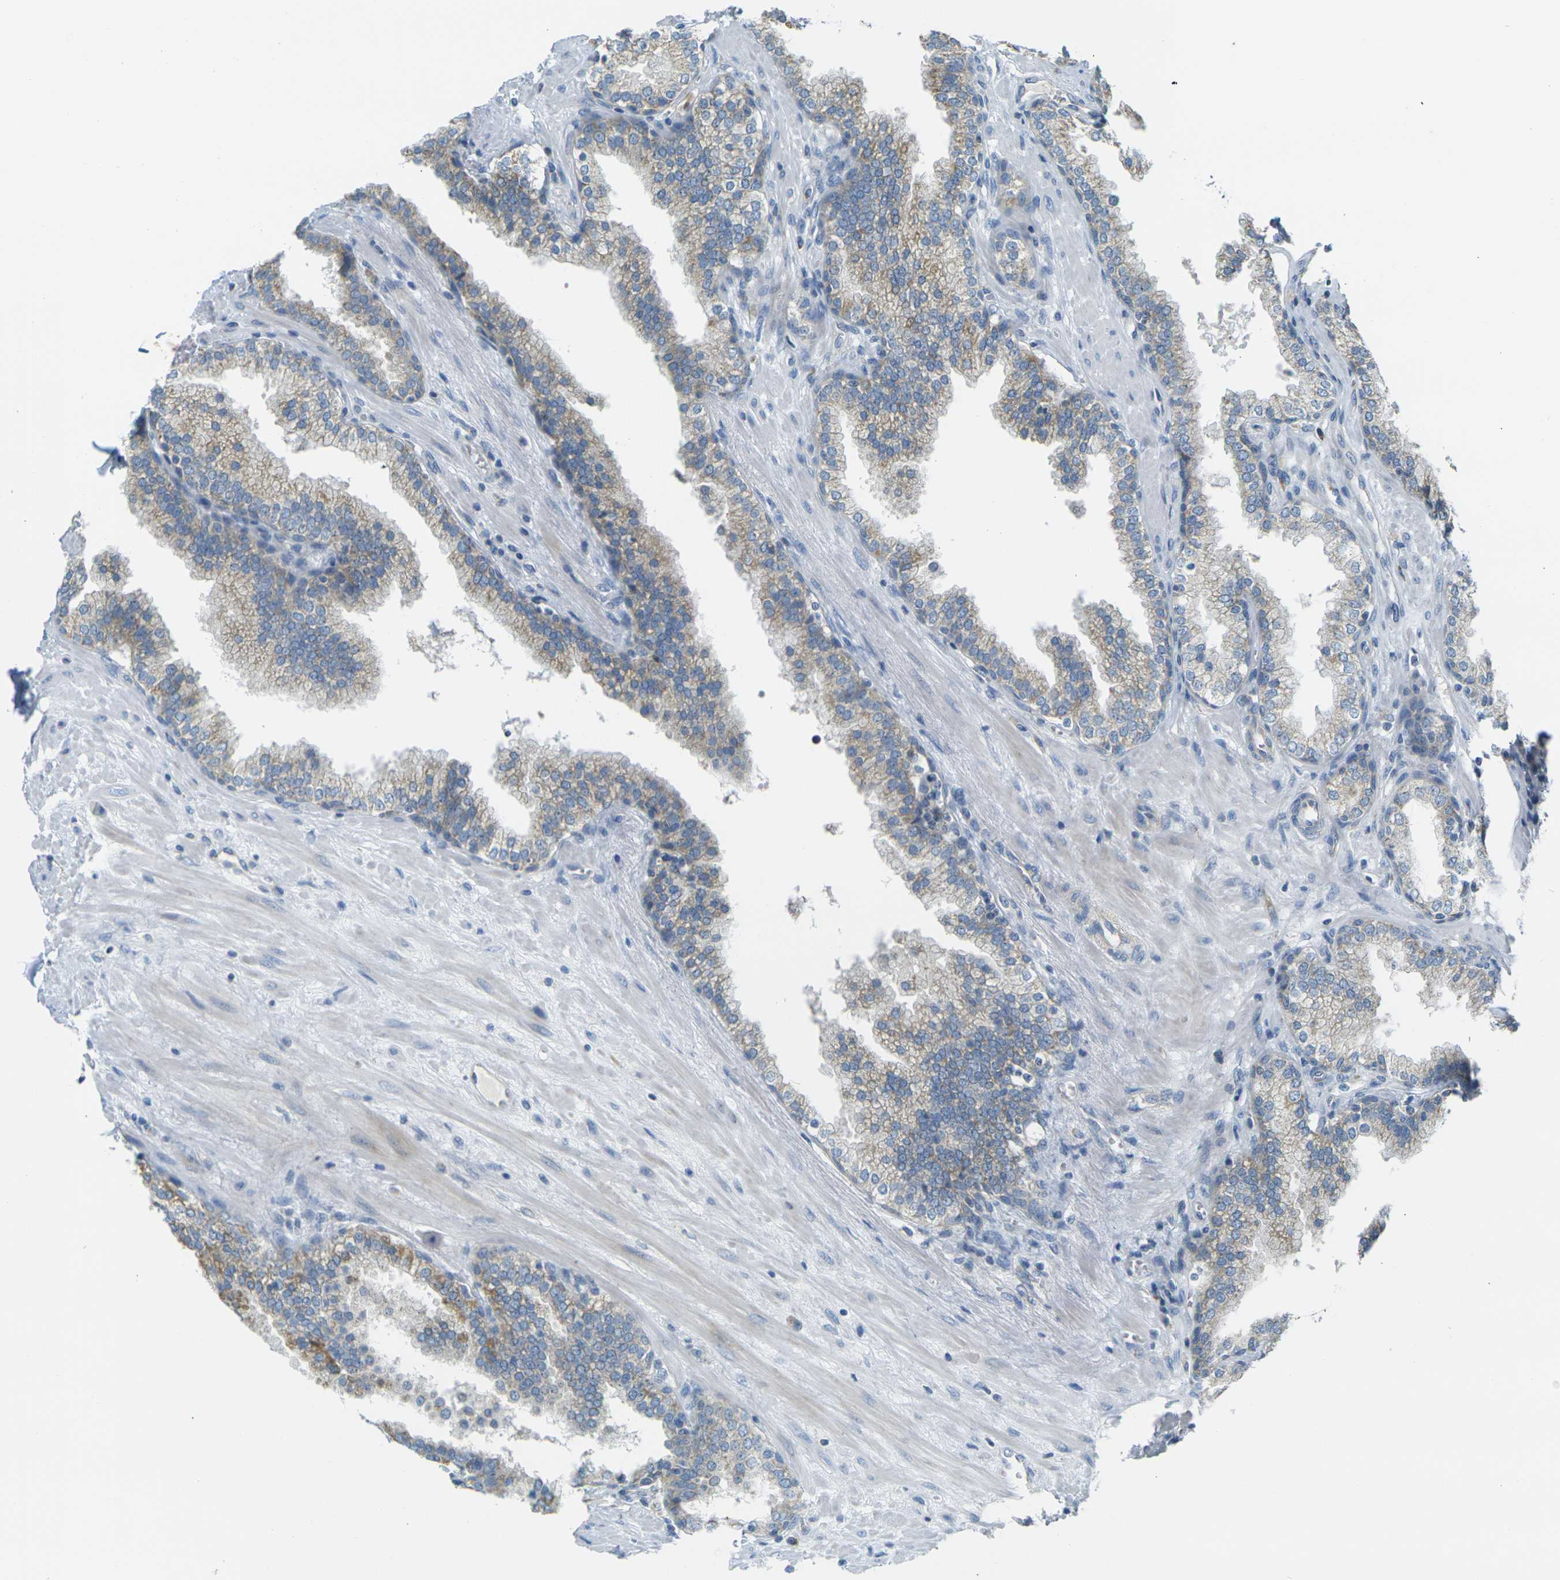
{"staining": {"intensity": "weak", "quantity": ">75%", "location": "cytoplasmic/membranous"}, "tissue": "prostate", "cell_type": "Glandular cells", "image_type": "normal", "snomed": [{"axis": "morphology", "description": "Normal tissue, NOS"}, {"axis": "topography", "description": "Prostate"}], "caption": "Prostate was stained to show a protein in brown. There is low levels of weak cytoplasmic/membranous staining in approximately >75% of glandular cells. (Stains: DAB in brown, nuclei in blue, Microscopy: brightfield microscopy at high magnification).", "gene": "PARD6B", "patient": {"sex": "male", "age": 51}}